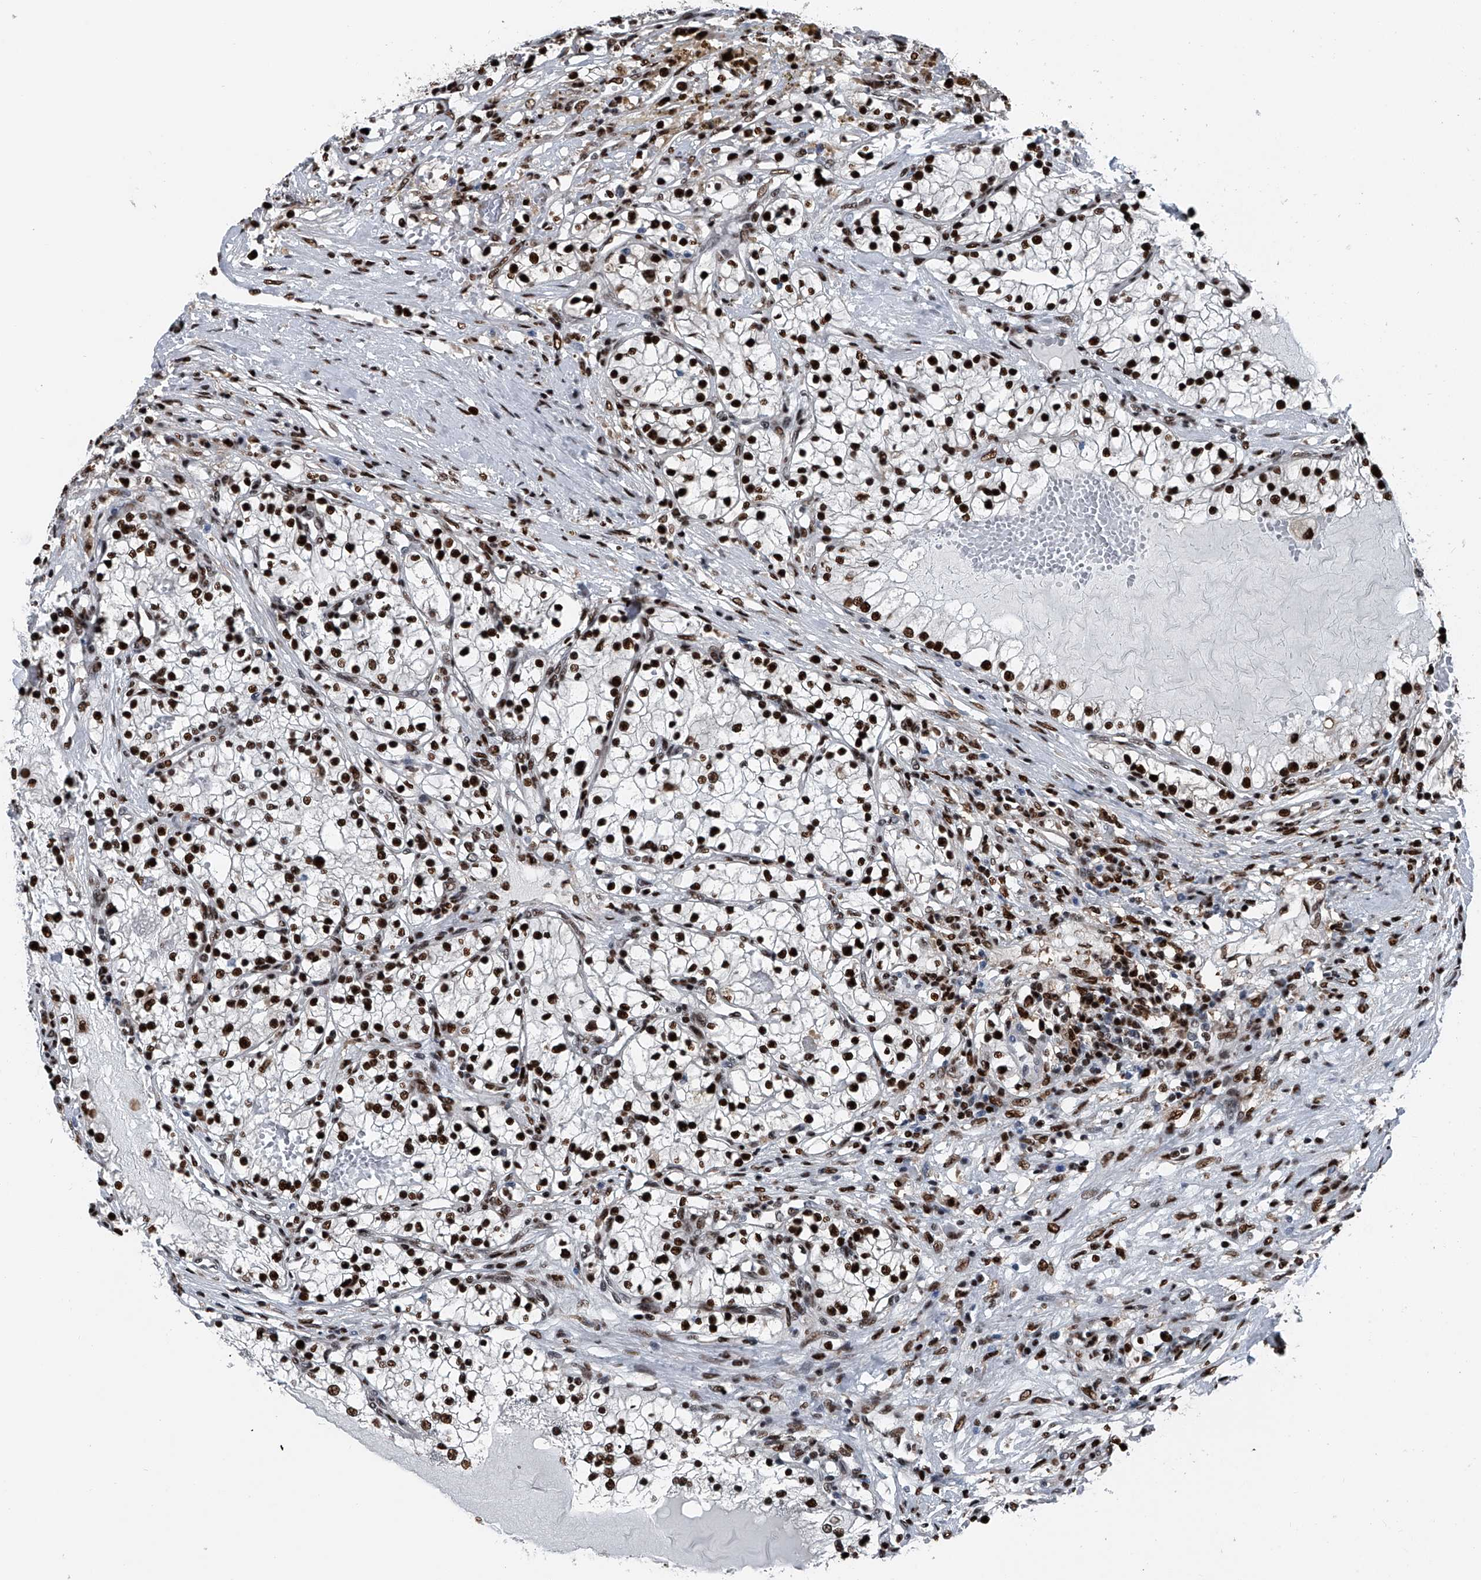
{"staining": {"intensity": "strong", "quantity": ">75%", "location": "nuclear"}, "tissue": "renal cancer", "cell_type": "Tumor cells", "image_type": "cancer", "snomed": [{"axis": "morphology", "description": "Normal tissue, NOS"}, {"axis": "morphology", "description": "Adenocarcinoma, NOS"}, {"axis": "topography", "description": "Kidney"}], "caption": "DAB immunohistochemical staining of human adenocarcinoma (renal) demonstrates strong nuclear protein positivity in about >75% of tumor cells.", "gene": "FKBP5", "patient": {"sex": "male", "age": 68}}